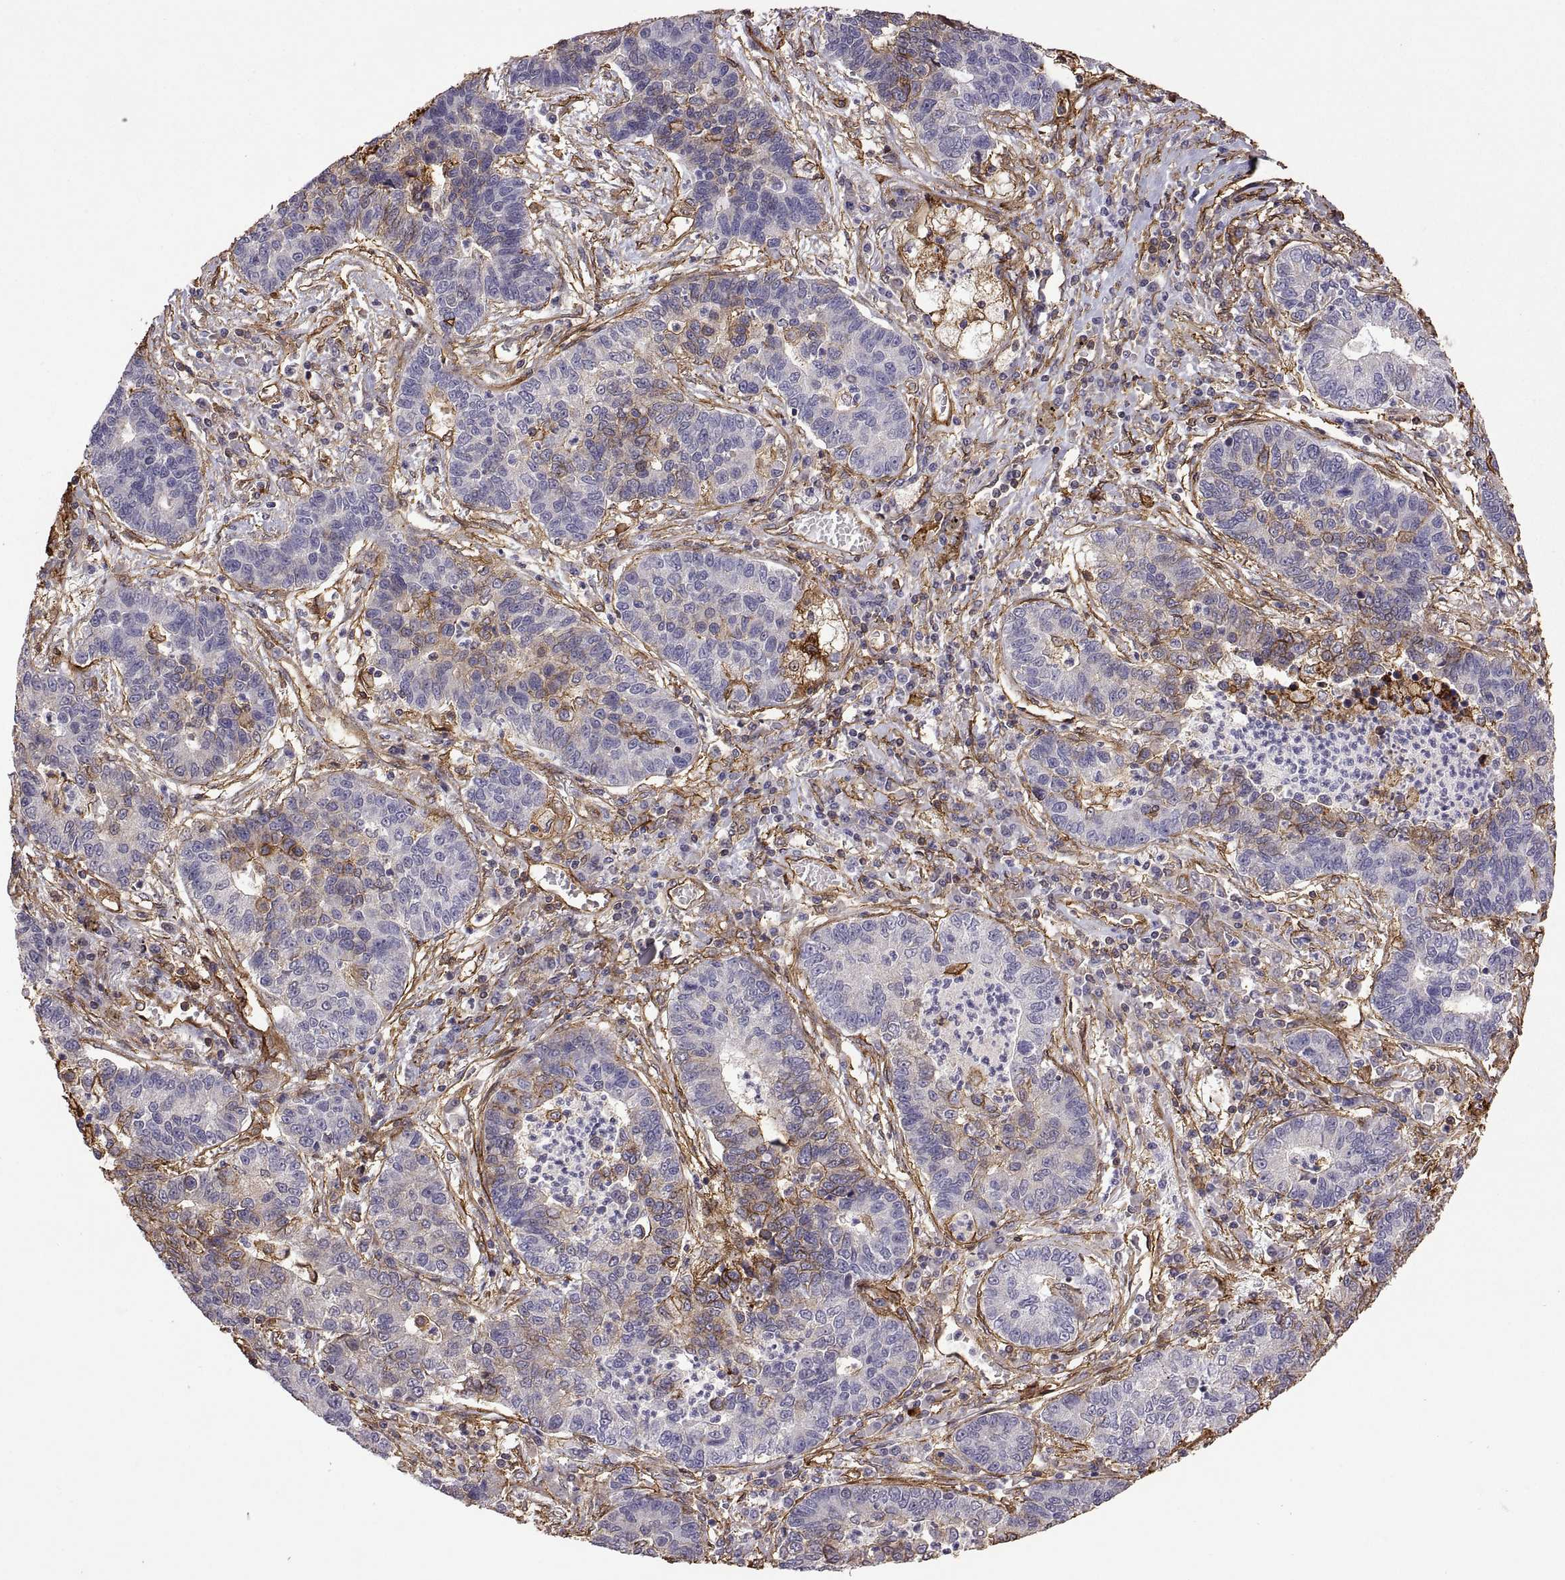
{"staining": {"intensity": "negative", "quantity": "none", "location": "none"}, "tissue": "lung cancer", "cell_type": "Tumor cells", "image_type": "cancer", "snomed": [{"axis": "morphology", "description": "Adenocarcinoma, NOS"}, {"axis": "topography", "description": "Lung"}], "caption": "Protein analysis of adenocarcinoma (lung) reveals no significant positivity in tumor cells.", "gene": "S100A10", "patient": {"sex": "female", "age": 57}}